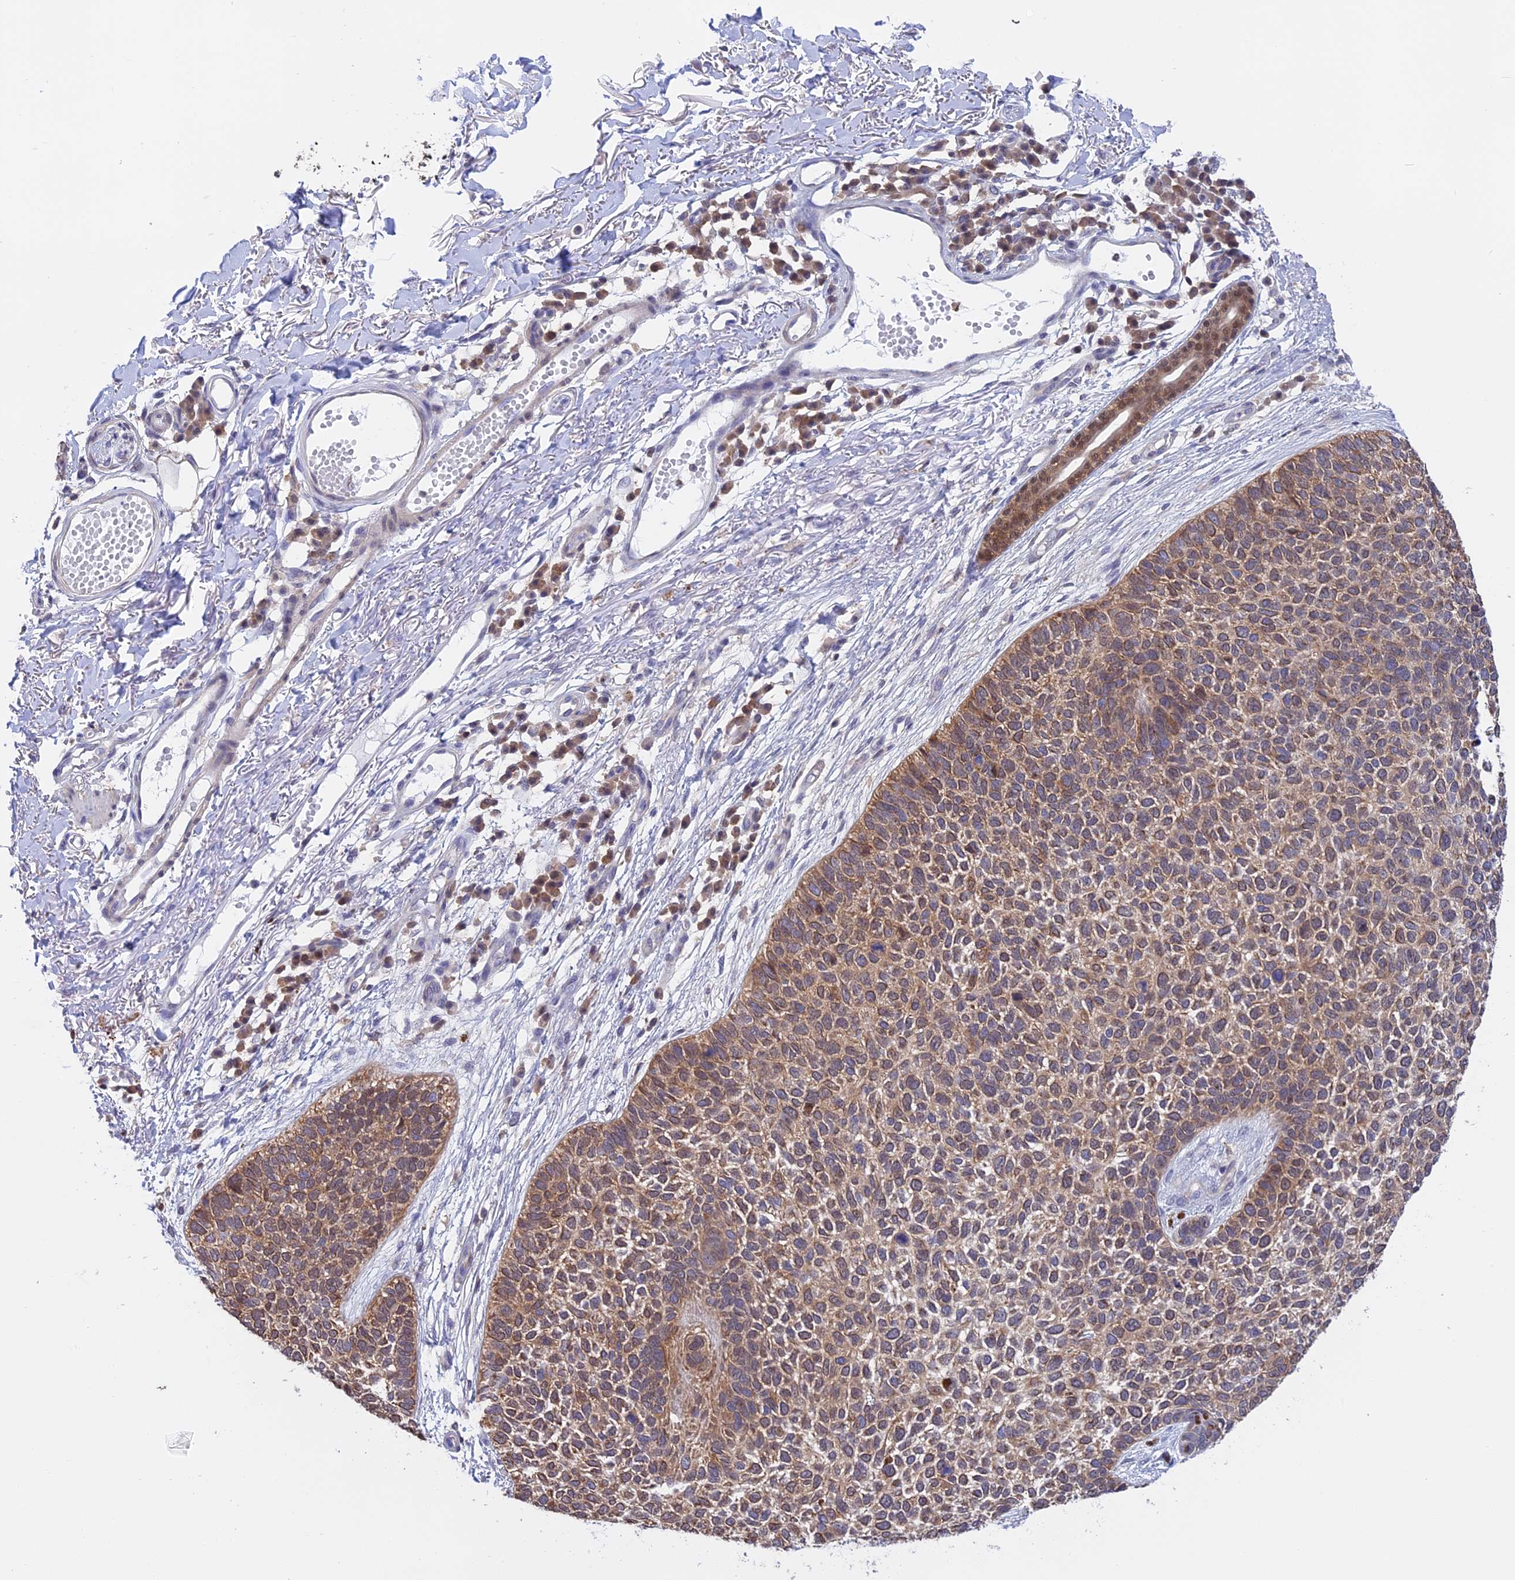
{"staining": {"intensity": "moderate", "quantity": "25%-75%", "location": "cytoplasmic/membranous"}, "tissue": "skin cancer", "cell_type": "Tumor cells", "image_type": "cancer", "snomed": [{"axis": "morphology", "description": "Basal cell carcinoma"}, {"axis": "topography", "description": "Skin"}], "caption": "The histopathology image reveals a brown stain indicating the presence of a protein in the cytoplasmic/membranous of tumor cells in skin basal cell carcinoma.", "gene": "STUB1", "patient": {"sex": "female", "age": 84}}